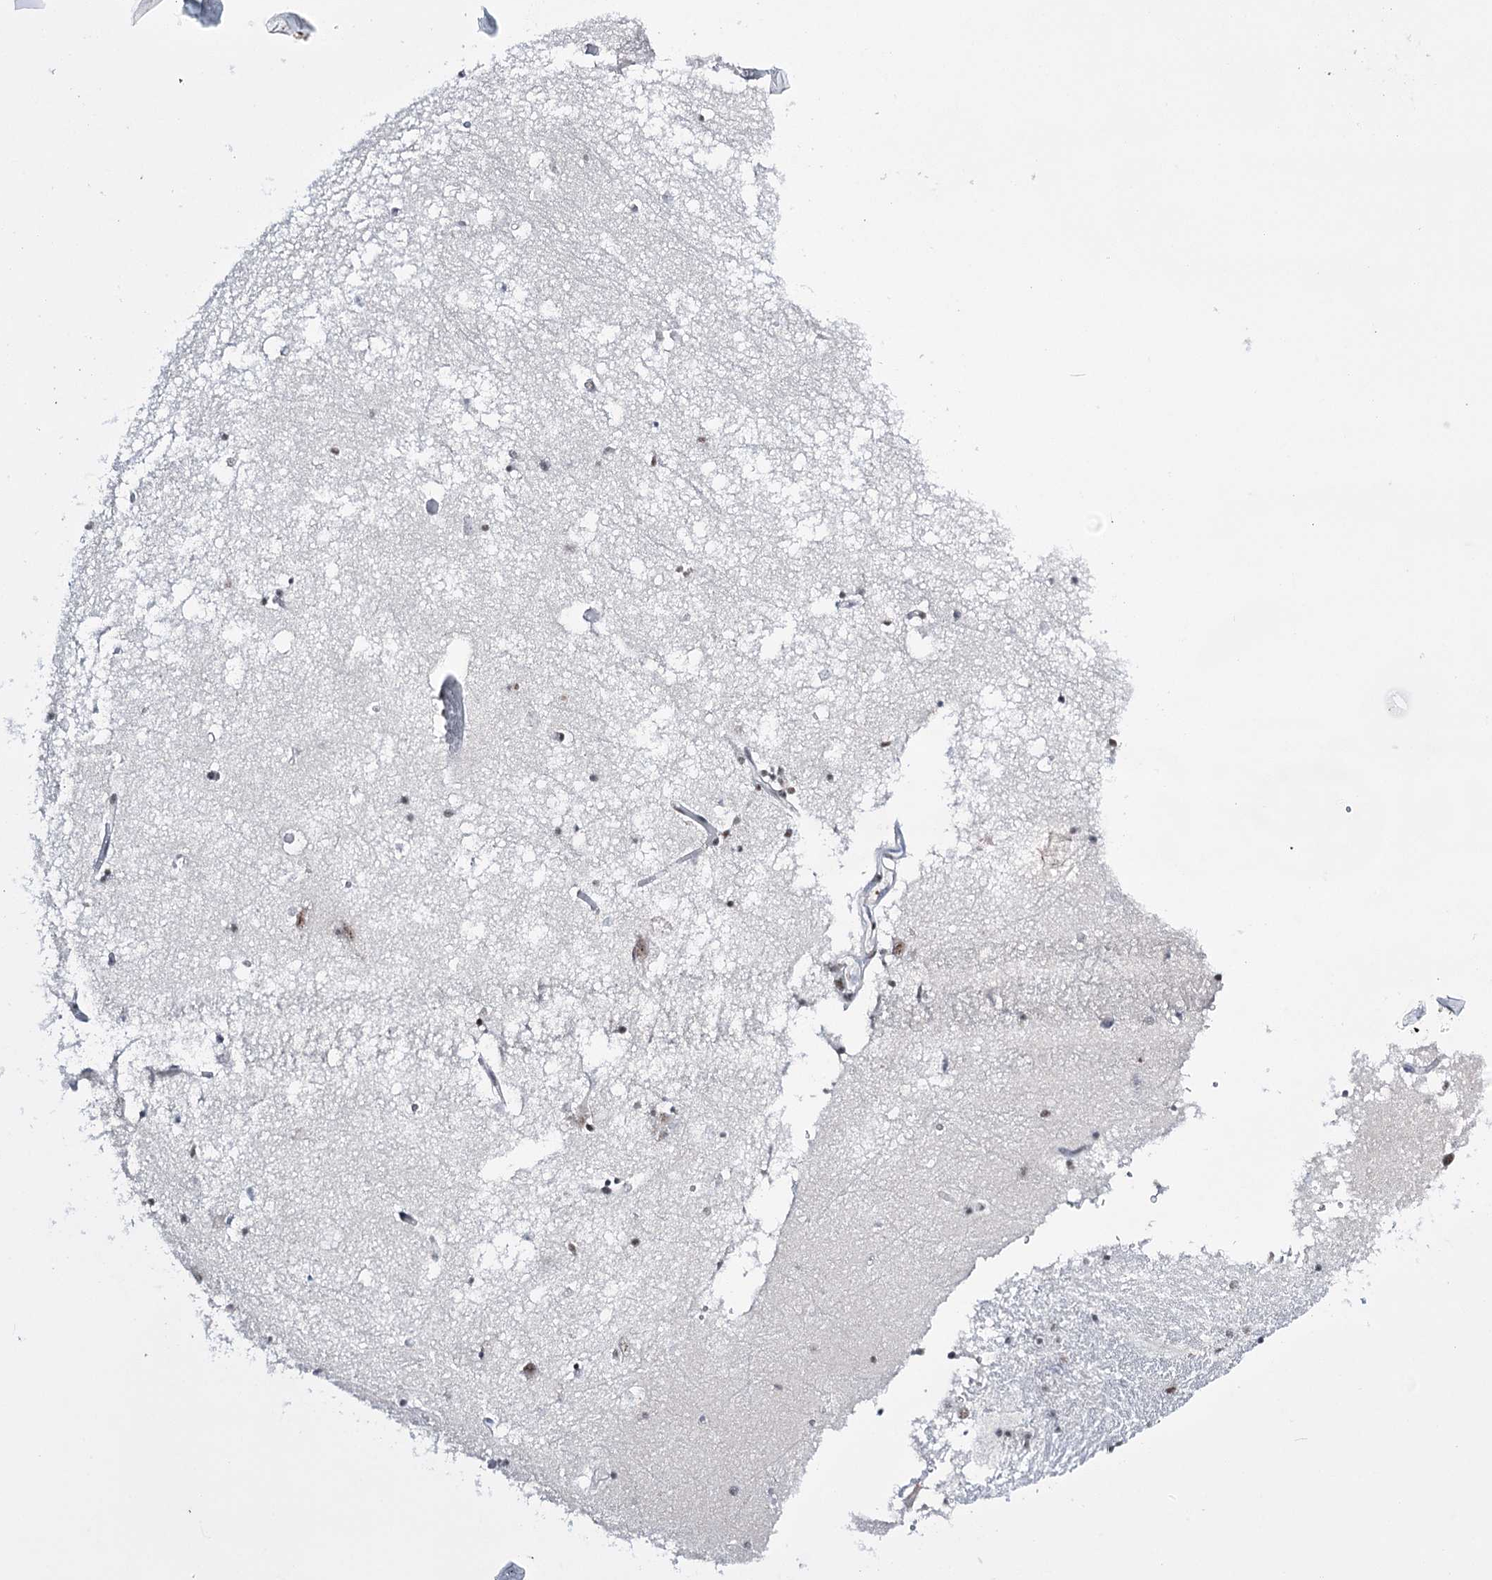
{"staining": {"intensity": "weak", "quantity": "25%-75%", "location": "nuclear"}, "tissue": "hippocampus", "cell_type": "Glial cells", "image_type": "normal", "snomed": [{"axis": "morphology", "description": "Normal tissue, NOS"}, {"axis": "topography", "description": "Hippocampus"}], "caption": "Brown immunohistochemical staining in benign hippocampus reveals weak nuclear positivity in about 25%-75% of glial cells.", "gene": "PRPF40A", "patient": {"sex": "male", "age": 70}}